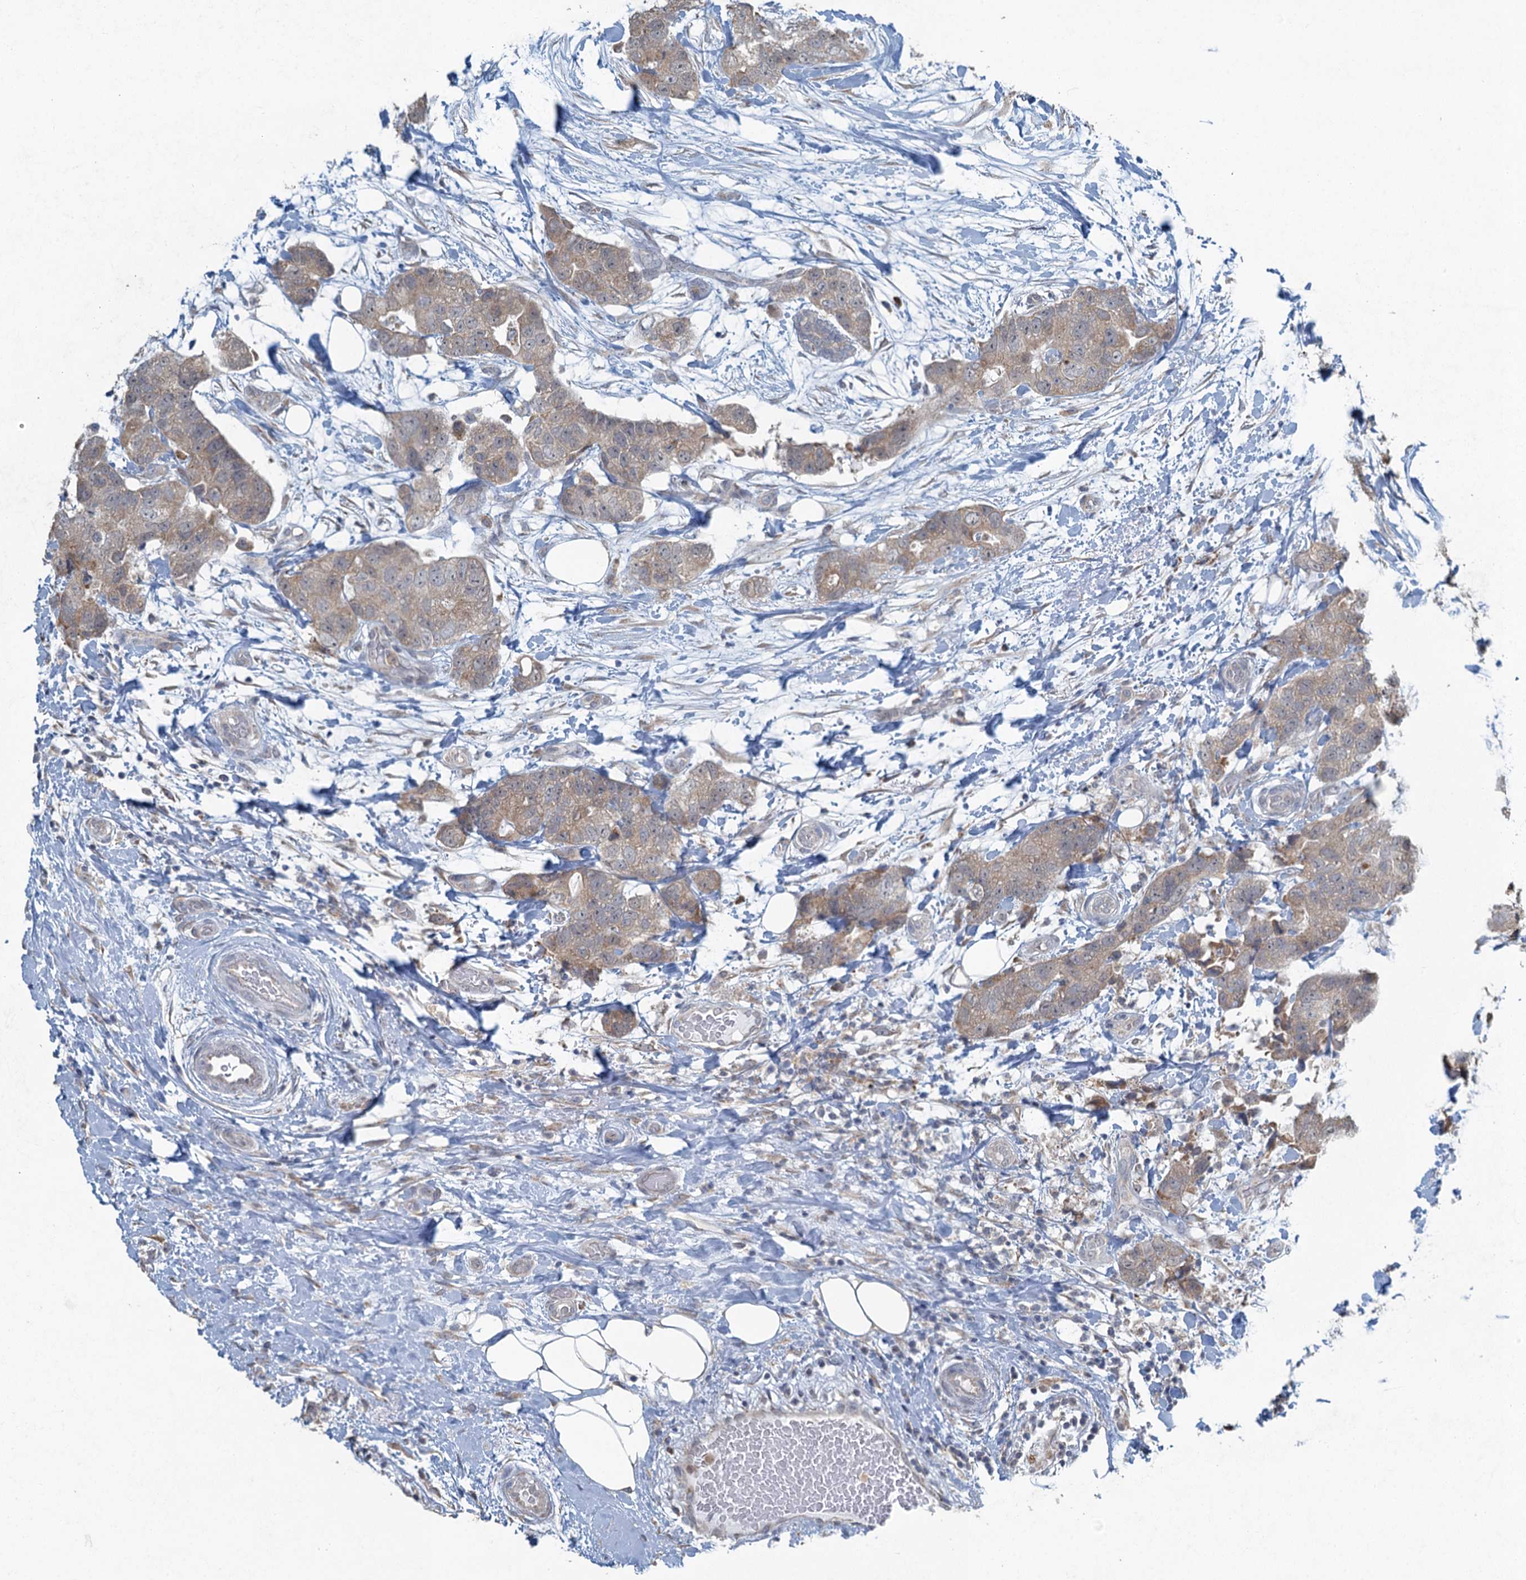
{"staining": {"intensity": "weak", "quantity": ">75%", "location": "cytoplasmic/membranous"}, "tissue": "breast cancer", "cell_type": "Tumor cells", "image_type": "cancer", "snomed": [{"axis": "morphology", "description": "Duct carcinoma"}, {"axis": "topography", "description": "Breast"}], "caption": "High-power microscopy captured an immunohistochemistry micrograph of breast cancer, revealing weak cytoplasmic/membranous expression in about >75% of tumor cells.", "gene": "TEX35", "patient": {"sex": "female", "age": 62}}